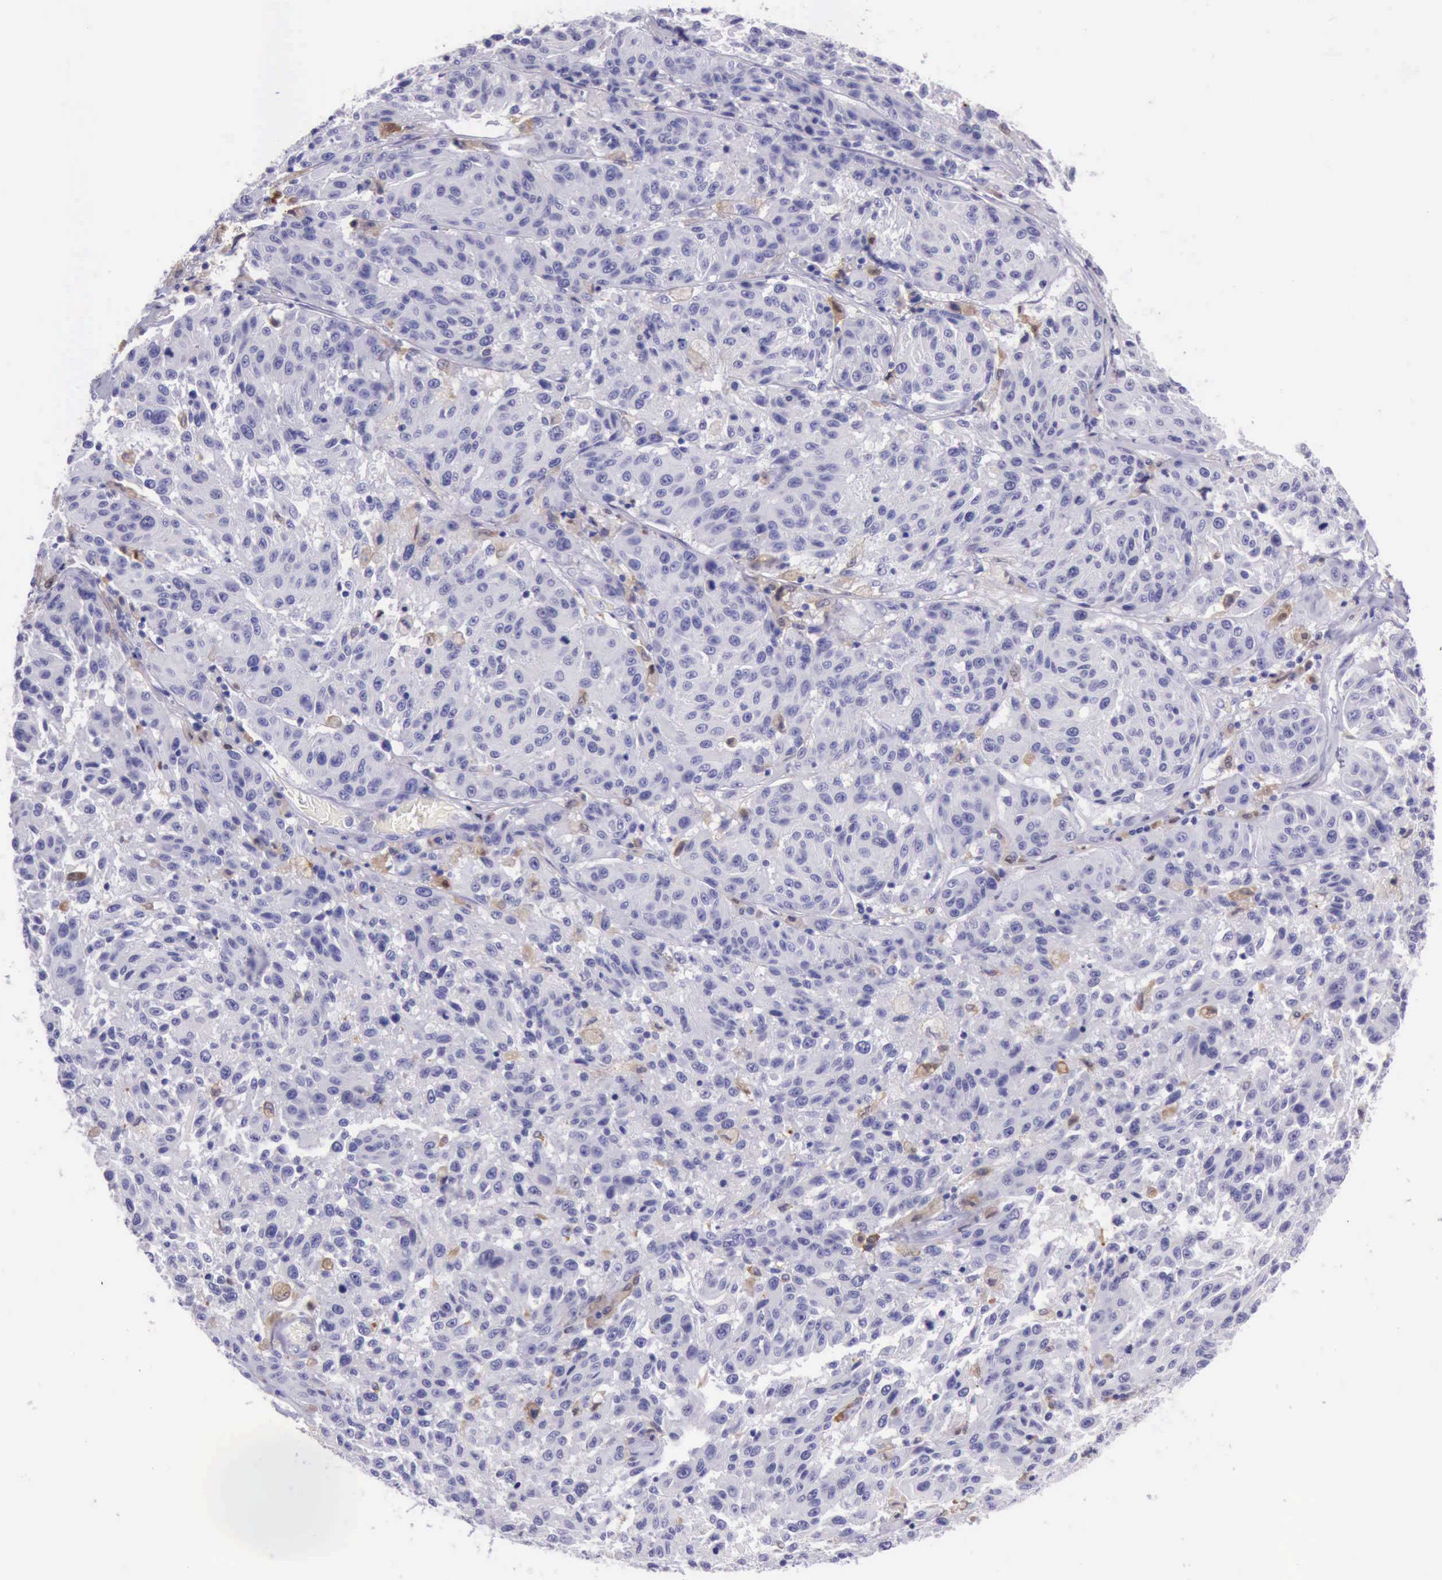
{"staining": {"intensity": "negative", "quantity": "none", "location": "none"}, "tissue": "melanoma", "cell_type": "Tumor cells", "image_type": "cancer", "snomed": [{"axis": "morphology", "description": "Malignant melanoma, NOS"}, {"axis": "topography", "description": "Skin"}], "caption": "A high-resolution photomicrograph shows immunohistochemistry (IHC) staining of malignant melanoma, which displays no significant staining in tumor cells.", "gene": "BTK", "patient": {"sex": "female", "age": 77}}